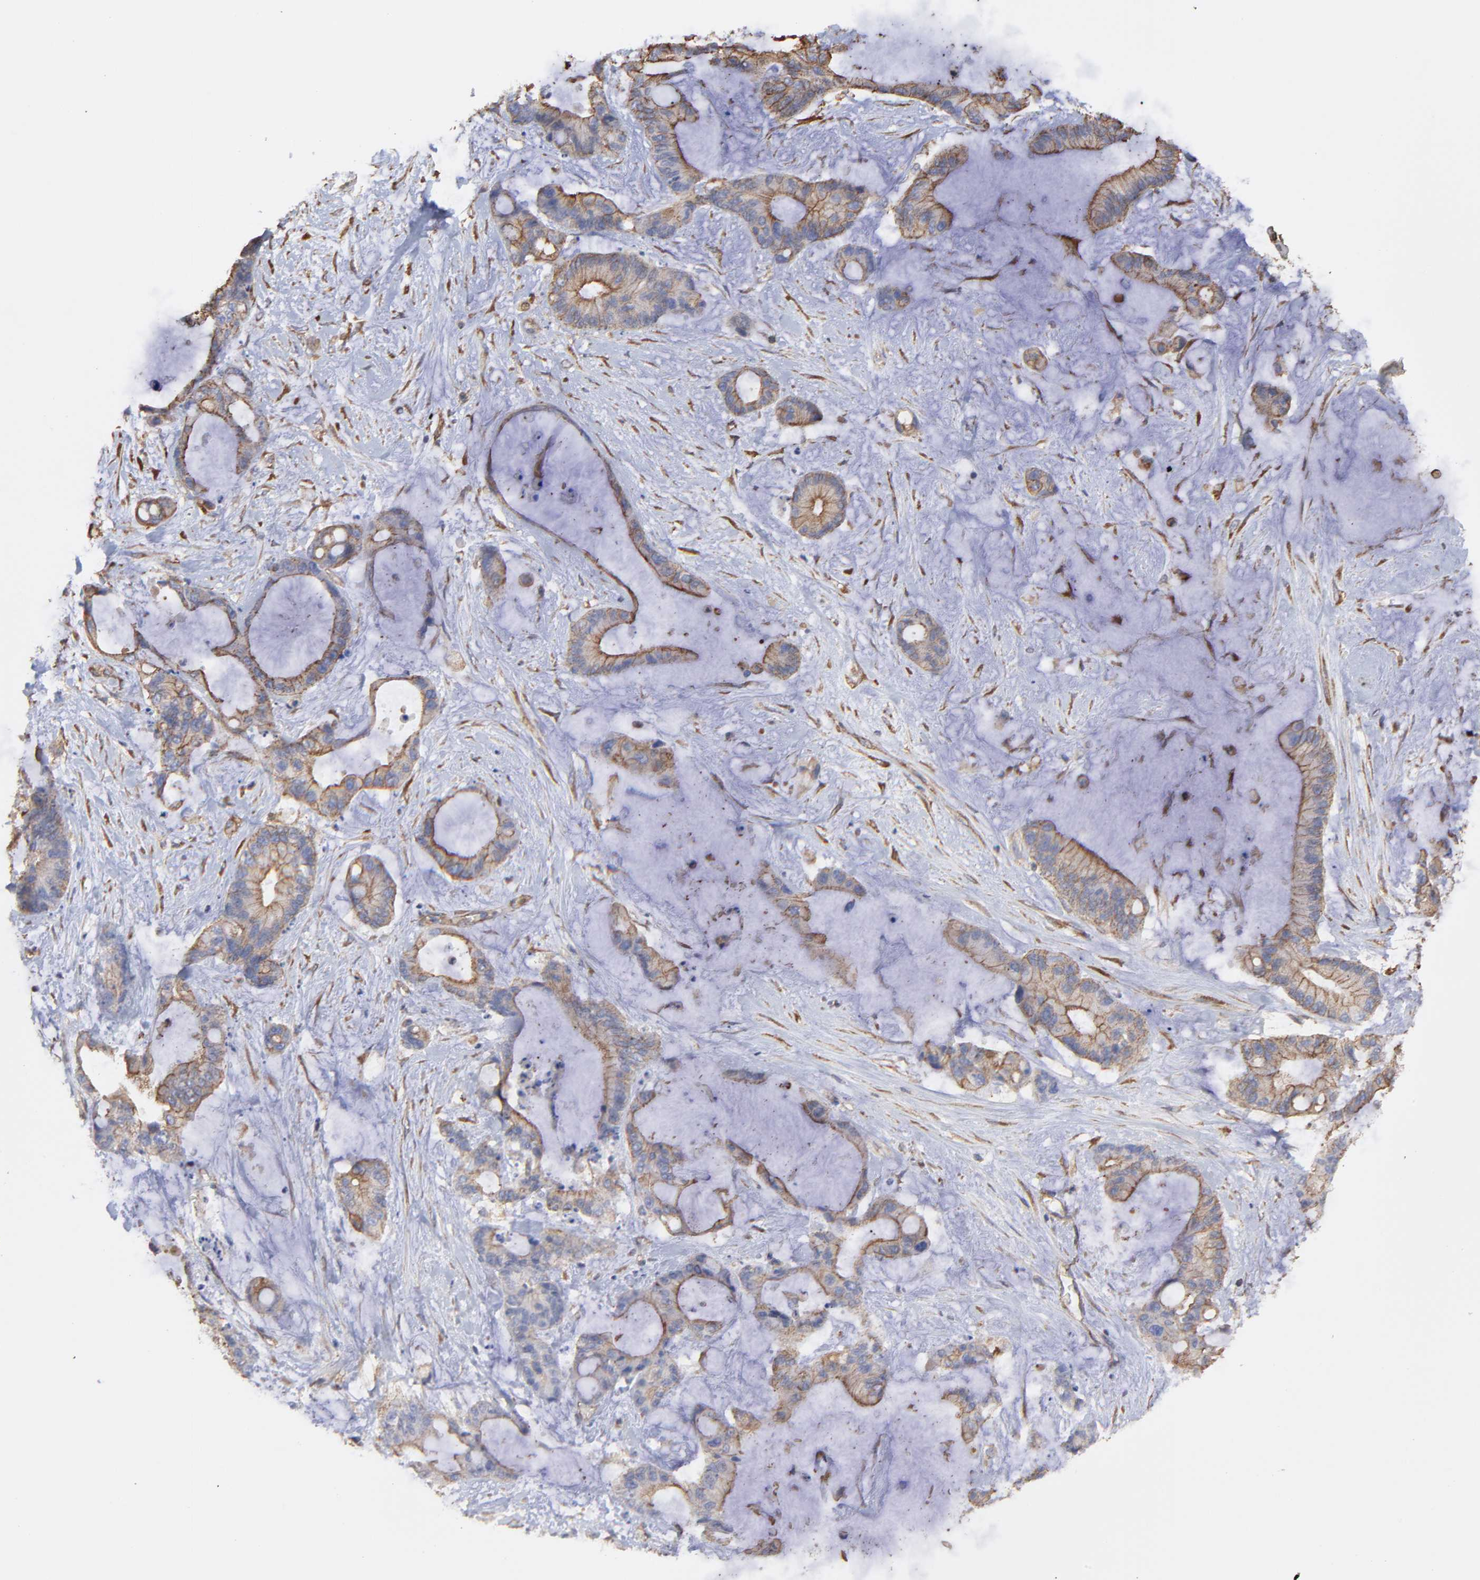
{"staining": {"intensity": "weak", "quantity": "25%-75%", "location": "cytoplasmic/membranous"}, "tissue": "liver cancer", "cell_type": "Tumor cells", "image_type": "cancer", "snomed": [{"axis": "morphology", "description": "Cholangiocarcinoma"}, {"axis": "topography", "description": "Liver"}], "caption": "A low amount of weak cytoplasmic/membranous expression is identified in approximately 25%-75% of tumor cells in liver cancer (cholangiocarcinoma) tissue.", "gene": "LRCH2", "patient": {"sex": "female", "age": 73}}